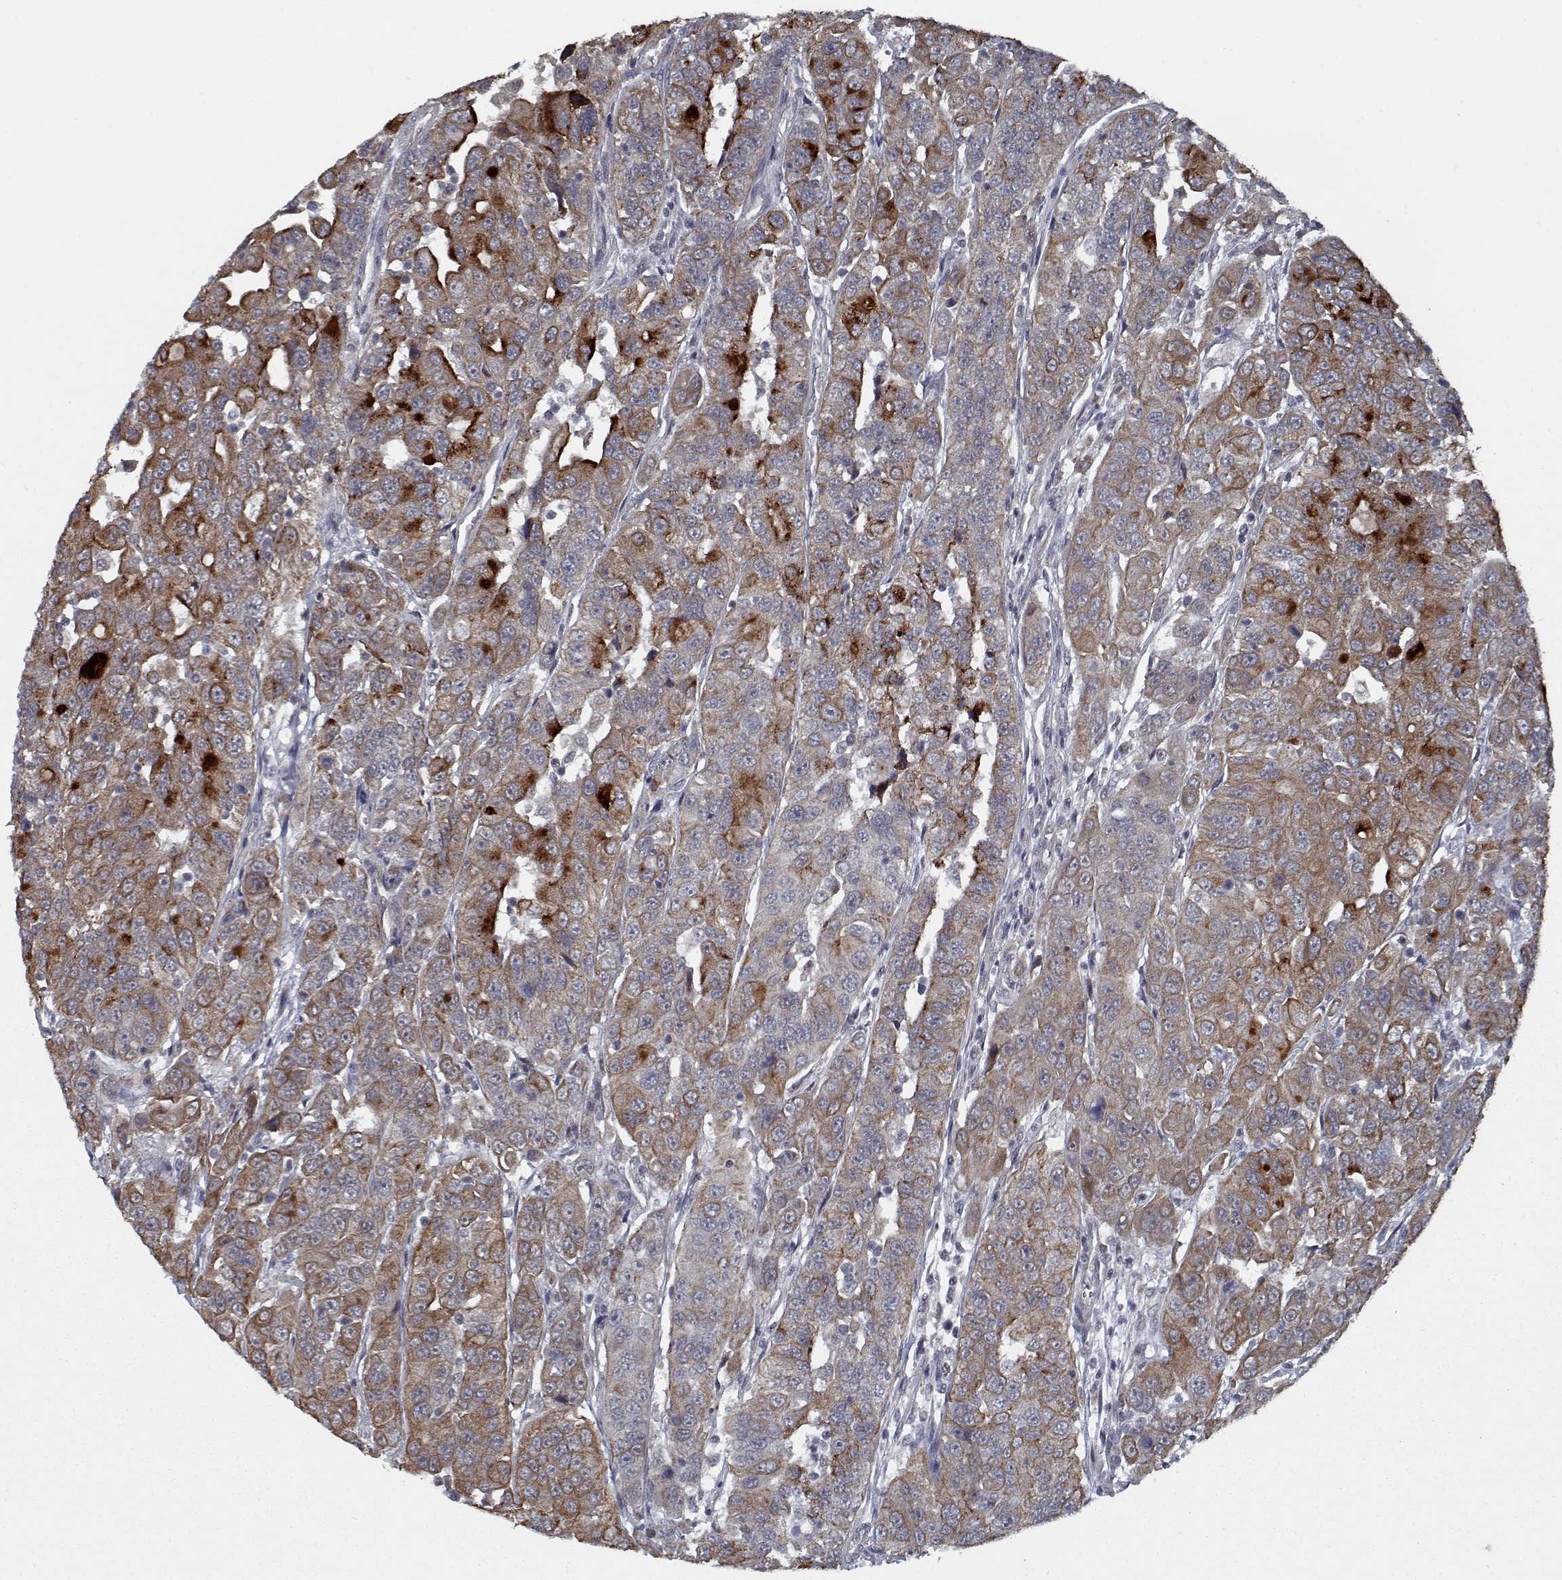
{"staining": {"intensity": "moderate", "quantity": ">75%", "location": "cytoplasmic/membranous"}, "tissue": "urothelial cancer", "cell_type": "Tumor cells", "image_type": "cancer", "snomed": [{"axis": "morphology", "description": "Urothelial carcinoma, NOS"}, {"axis": "morphology", "description": "Urothelial carcinoma, High grade"}, {"axis": "topography", "description": "Urinary bladder"}], "caption": "Brown immunohistochemical staining in human high-grade urothelial carcinoma shows moderate cytoplasmic/membranous expression in about >75% of tumor cells.", "gene": "NLK", "patient": {"sex": "female", "age": 73}}